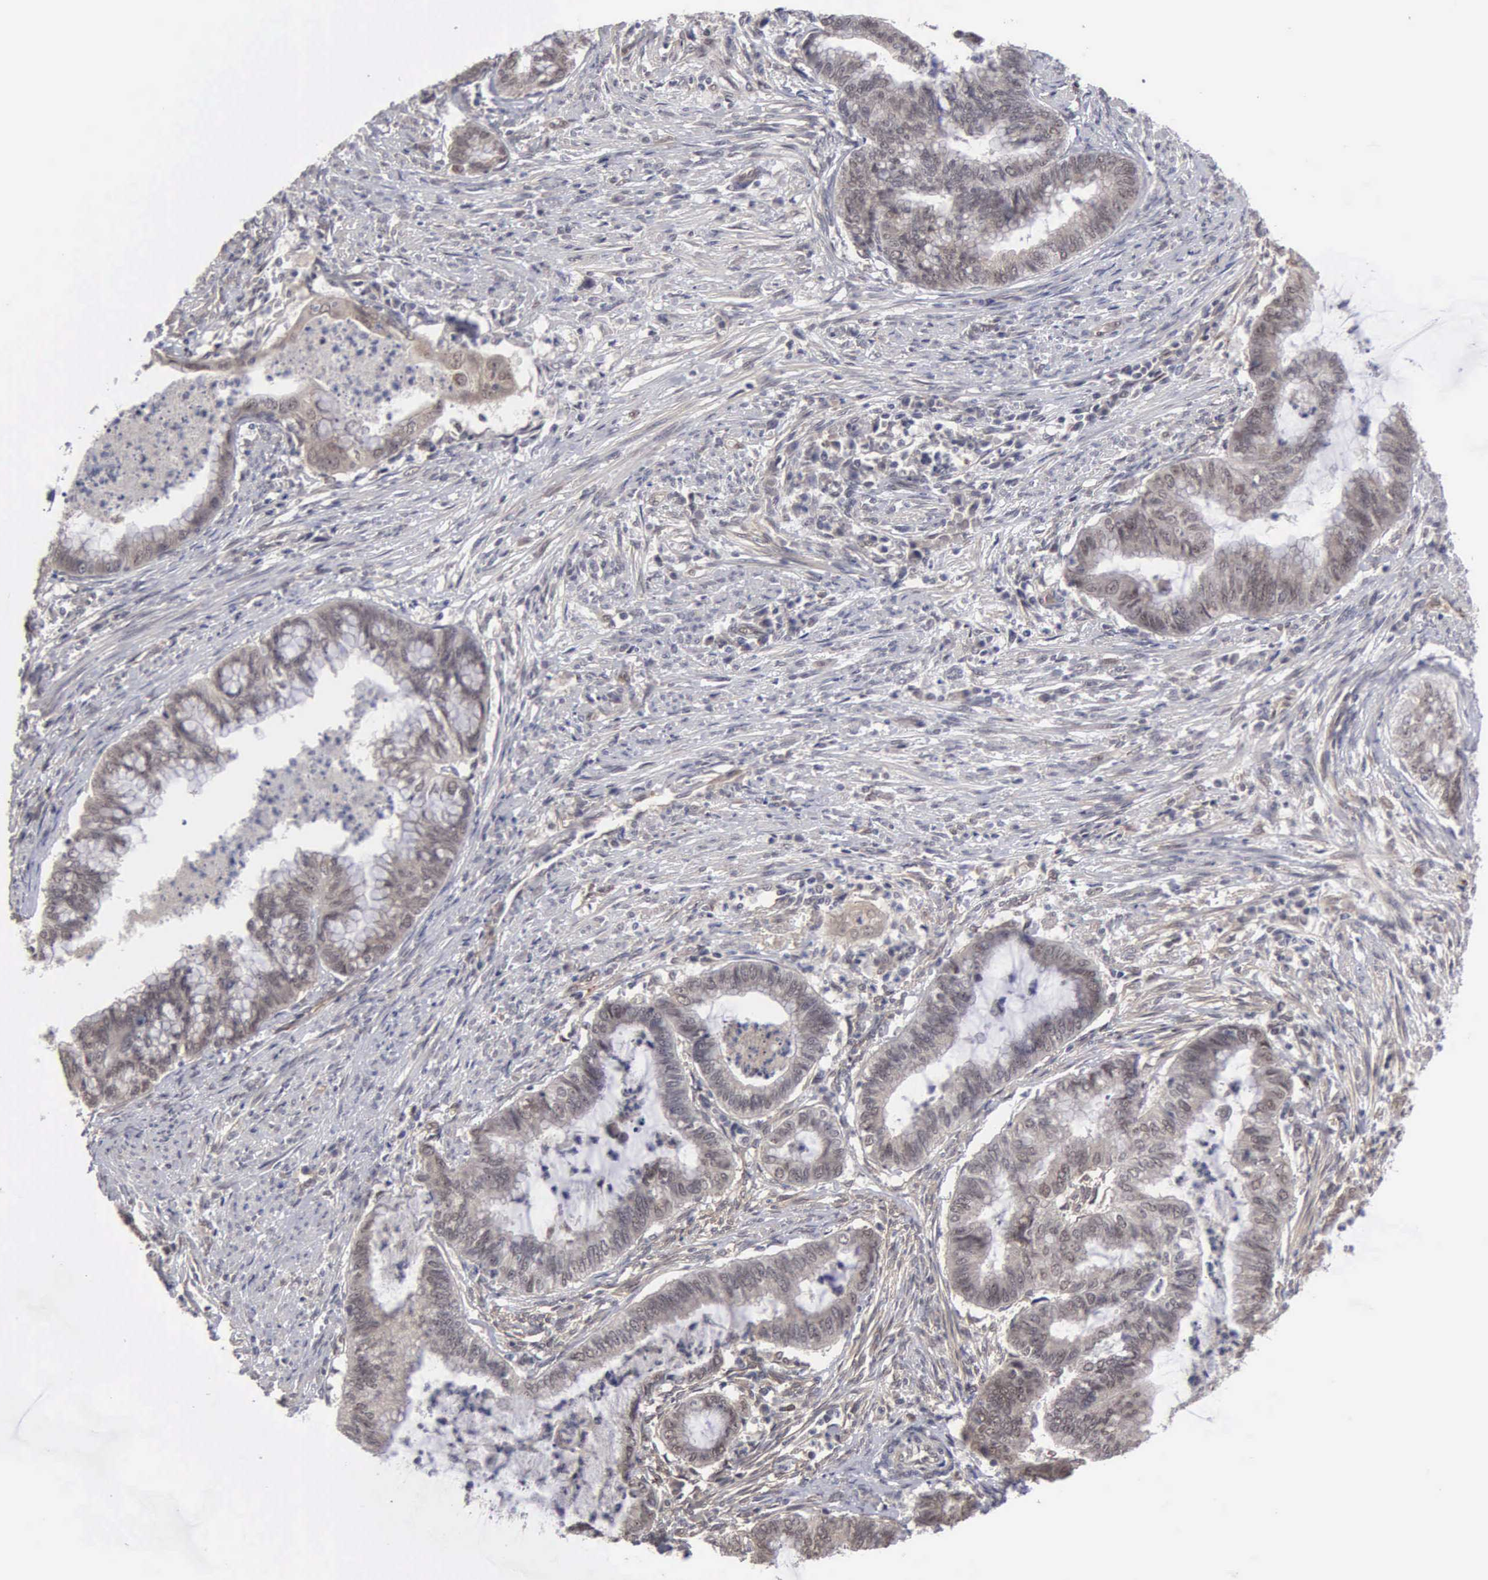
{"staining": {"intensity": "weak", "quantity": "25%-75%", "location": "cytoplasmic/membranous,nuclear"}, "tissue": "endometrial cancer", "cell_type": "Tumor cells", "image_type": "cancer", "snomed": [{"axis": "morphology", "description": "Necrosis, NOS"}, {"axis": "morphology", "description": "Adenocarcinoma, NOS"}, {"axis": "topography", "description": "Endometrium"}], "caption": "A photomicrograph of endometrial adenocarcinoma stained for a protein shows weak cytoplasmic/membranous and nuclear brown staining in tumor cells.", "gene": "ZBTB33", "patient": {"sex": "female", "age": 79}}